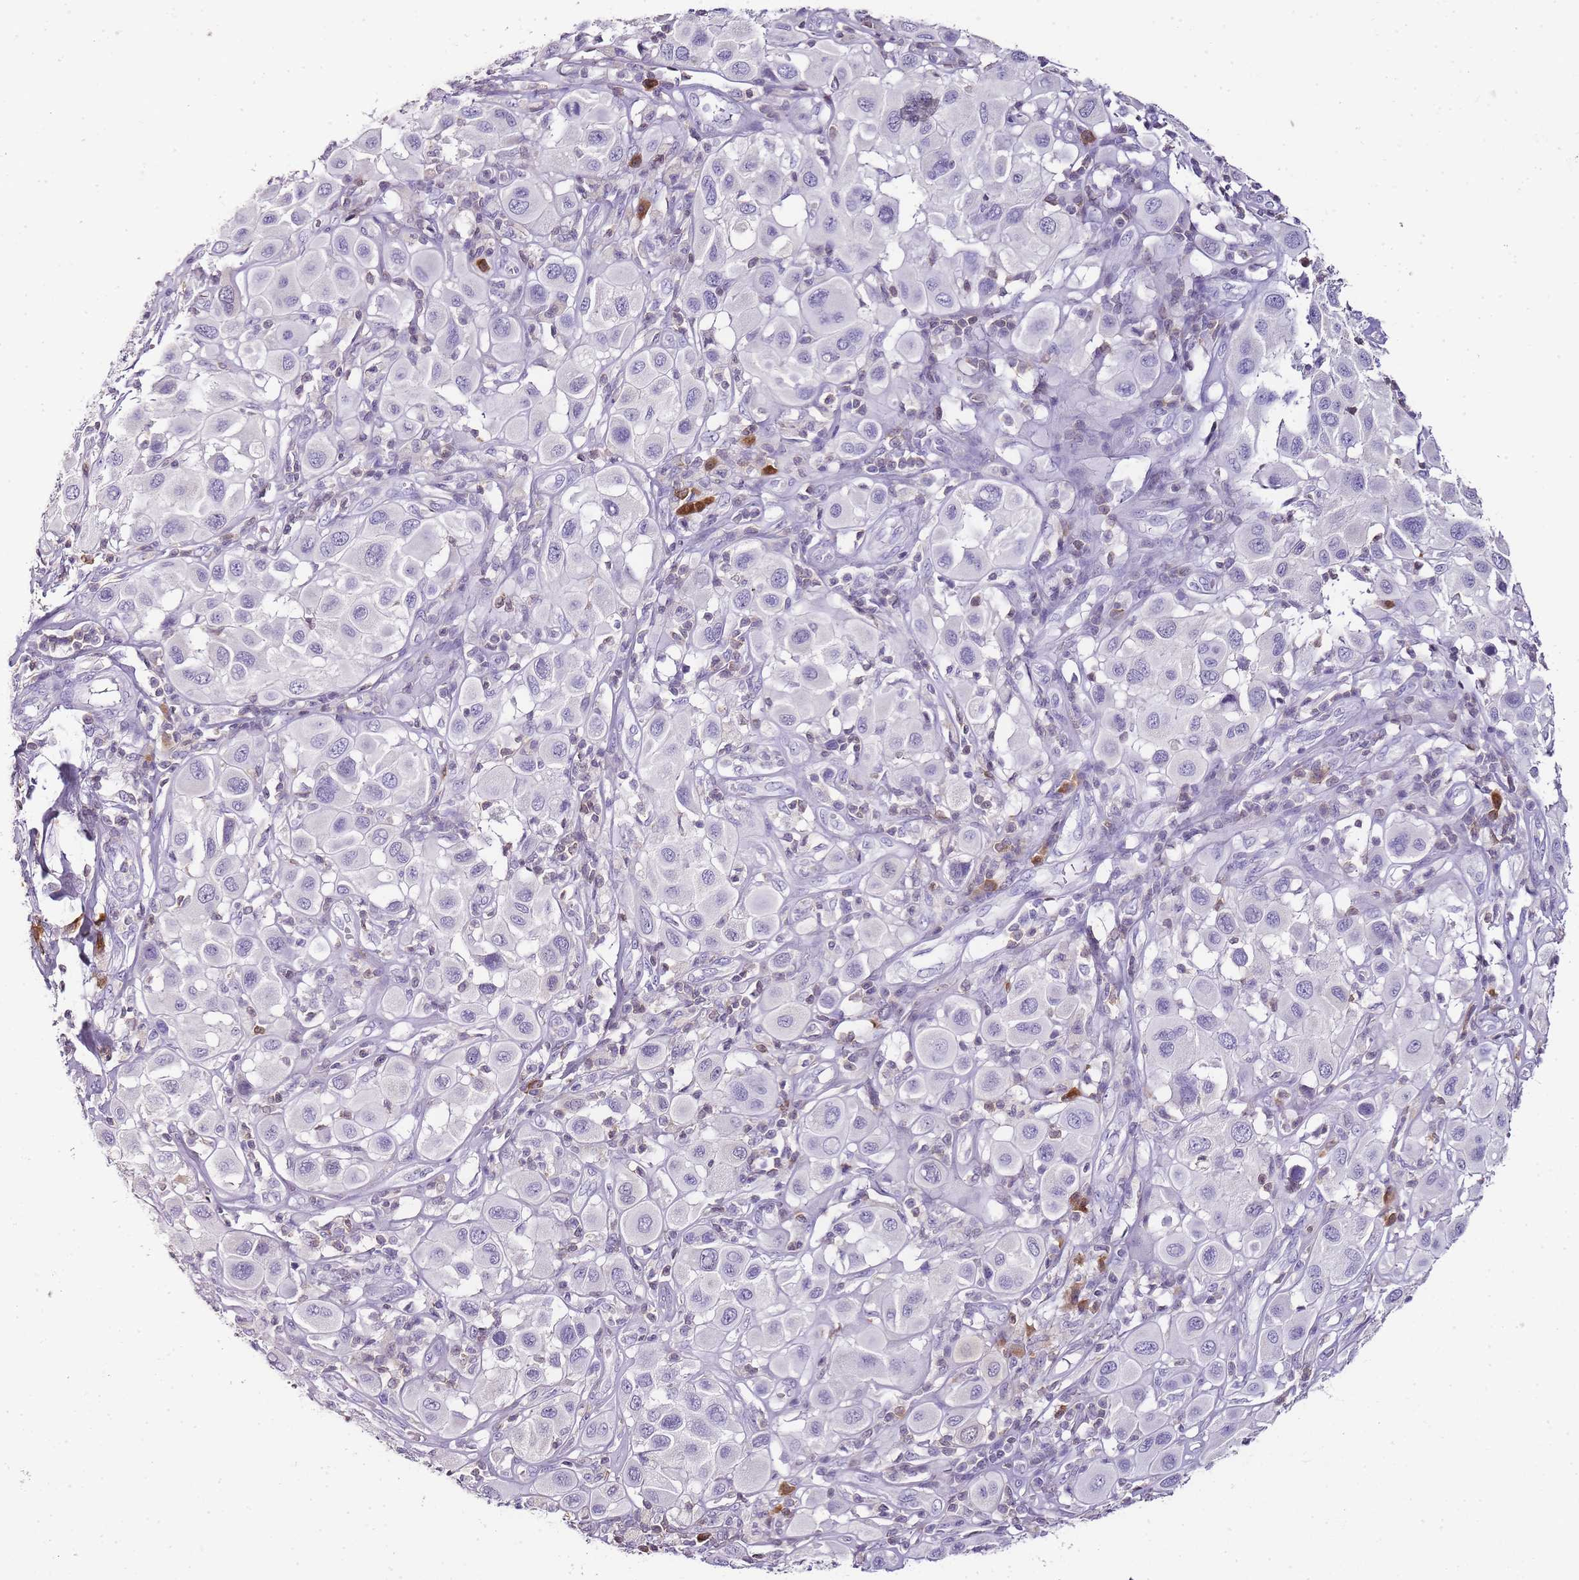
{"staining": {"intensity": "negative", "quantity": "none", "location": "none"}, "tissue": "melanoma", "cell_type": "Tumor cells", "image_type": "cancer", "snomed": [{"axis": "morphology", "description": "Malignant melanoma, Metastatic site"}, {"axis": "topography", "description": "Skin"}], "caption": "There is no significant positivity in tumor cells of melanoma.", "gene": "ZBP1", "patient": {"sex": "male", "age": 41}}